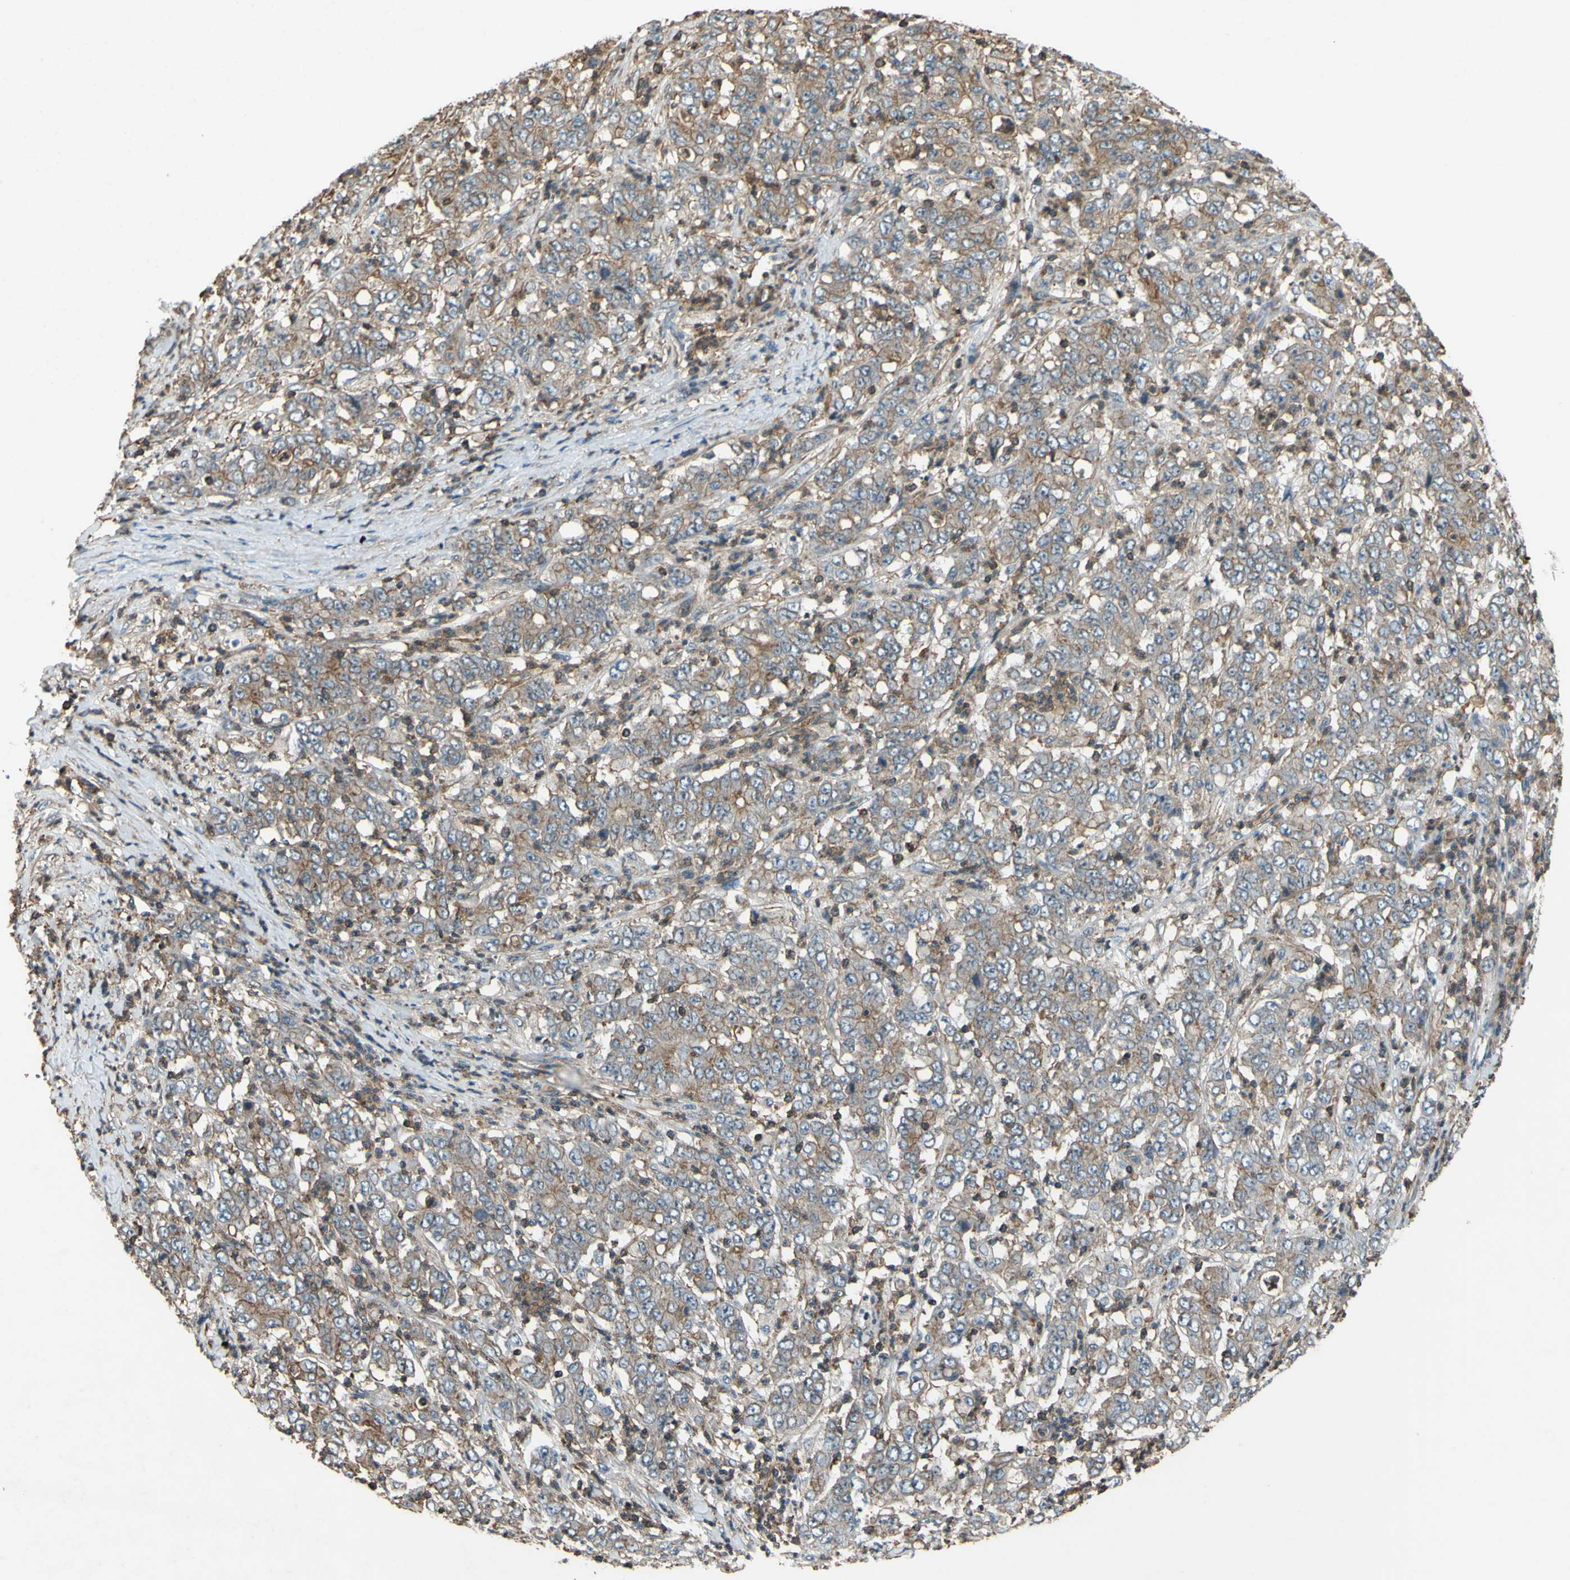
{"staining": {"intensity": "moderate", "quantity": "25%-75%", "location": "cytoplasmic/membranous"}, "tissue": "stomach cancer", "cell_type": "Tumor cells", "image_type": "cancer", "snomed": [{"axis": "morphology", "description": "Adenocarcinoma, NOS"}, {"axis": "topography", "description": "Stomach, lower"}], "caption": "A high-resolution image shows IHC staining of stomach cancer, which exhibits moderate cytoplasmic/membranous positivity in approximately 25%-75% of tumor cells. The protein of interest is shown in brown color, while the nuclei are stained blue.", "gene": "ADD3", "patient": {"sex": "female", "age": 71}}